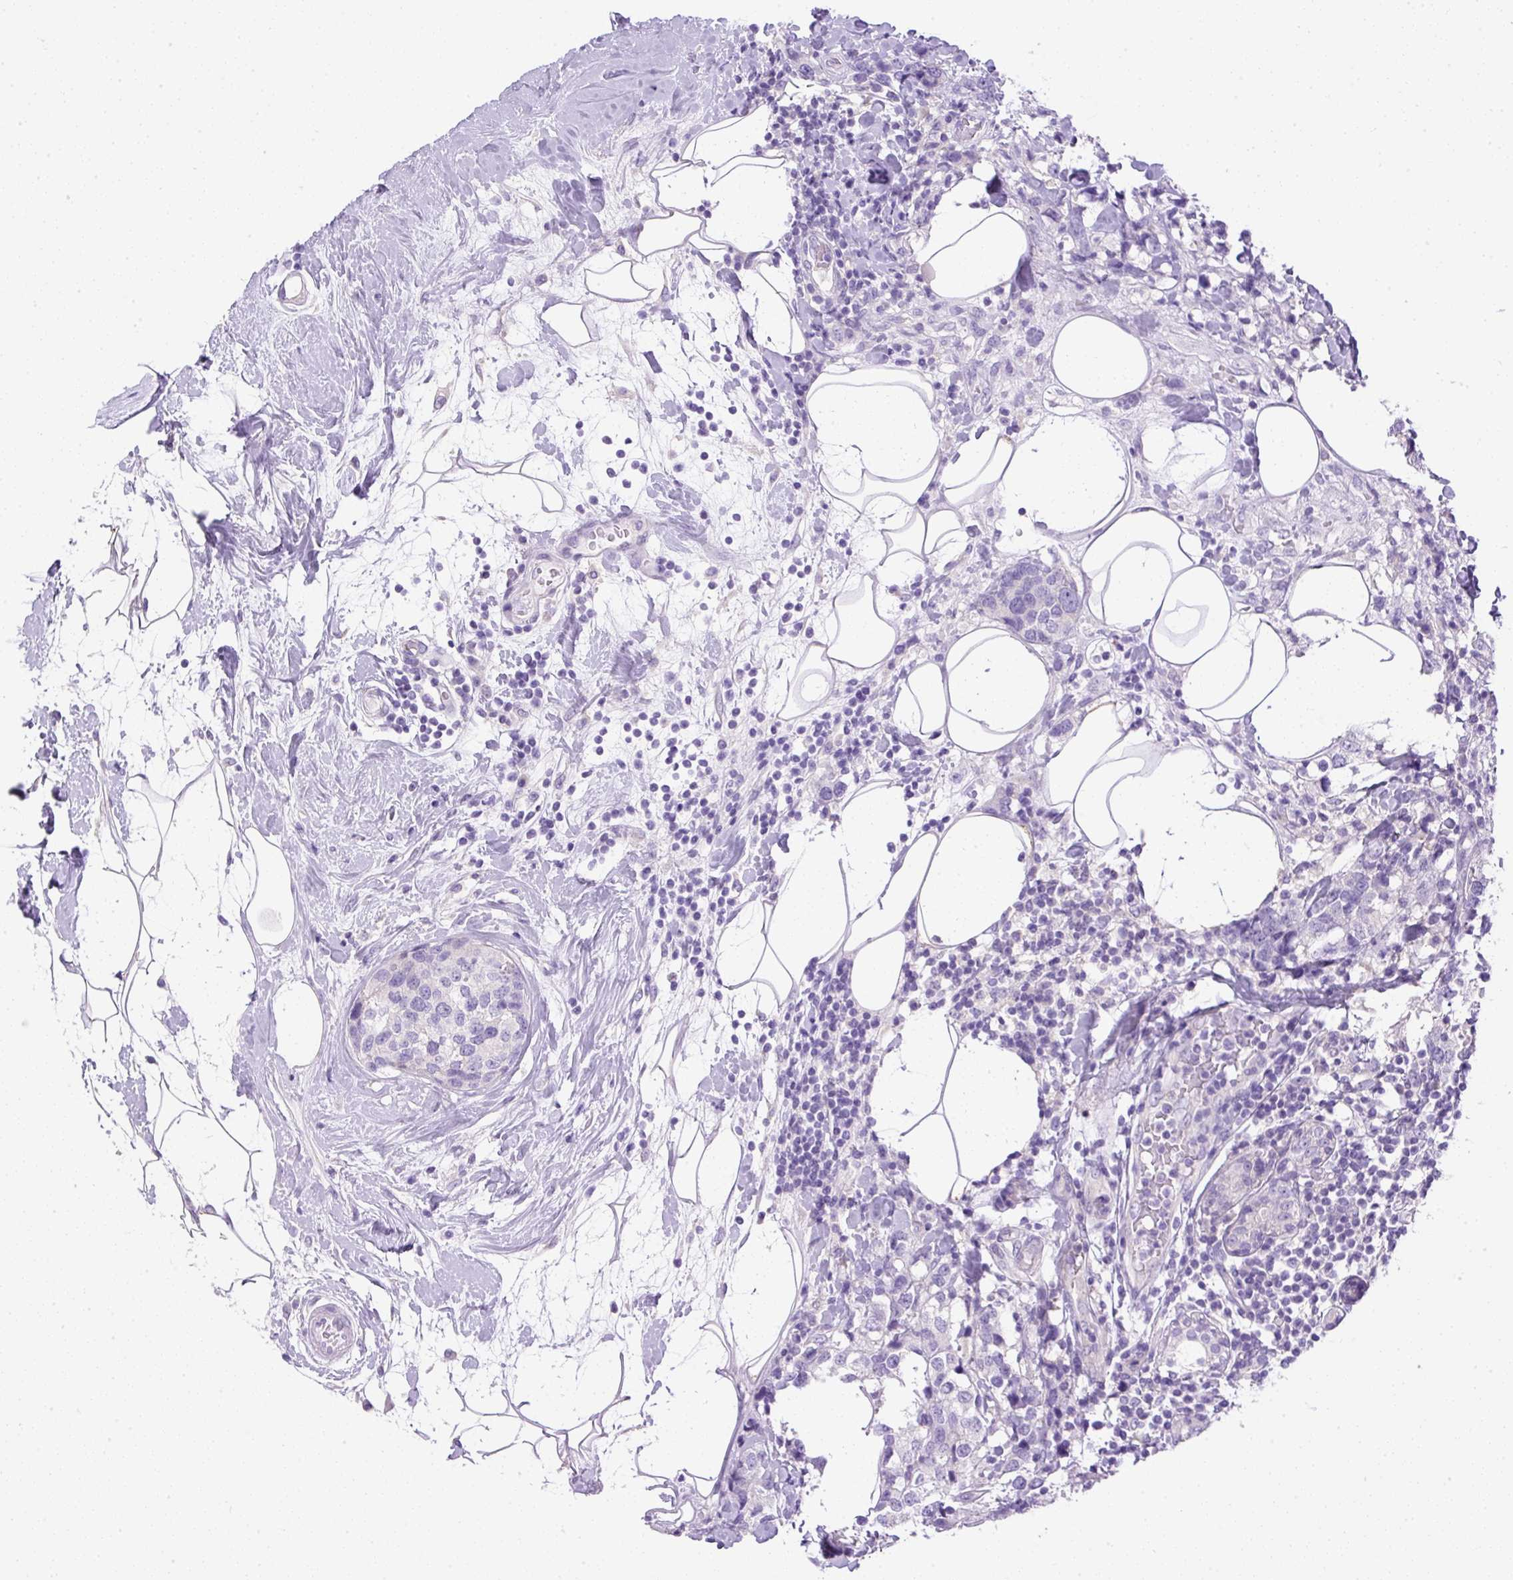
{"staining": {"intensity": "negative", "quantity": "none", "location": "none"}, "tissue": "breast cancer", "cell_type": "Tumor cells", "image_type": "cancer", "snomed": [{"axis": "morphology", "description": "Lobular carcinoma"}, {"axis": "topography", "description": "Breast"}], "caption": "Image shows no protein staining in tumor cells of breast cancer tissue. (Stains: DAB (3,3'-diaminobenzidine) immunohistochemistry (IHC) with hematoxylin counter stain, Microscopy: brightfield microscopy at high magnification).", "gene": "DAPK1", "patient": {"sex": "female", "age": 59}}